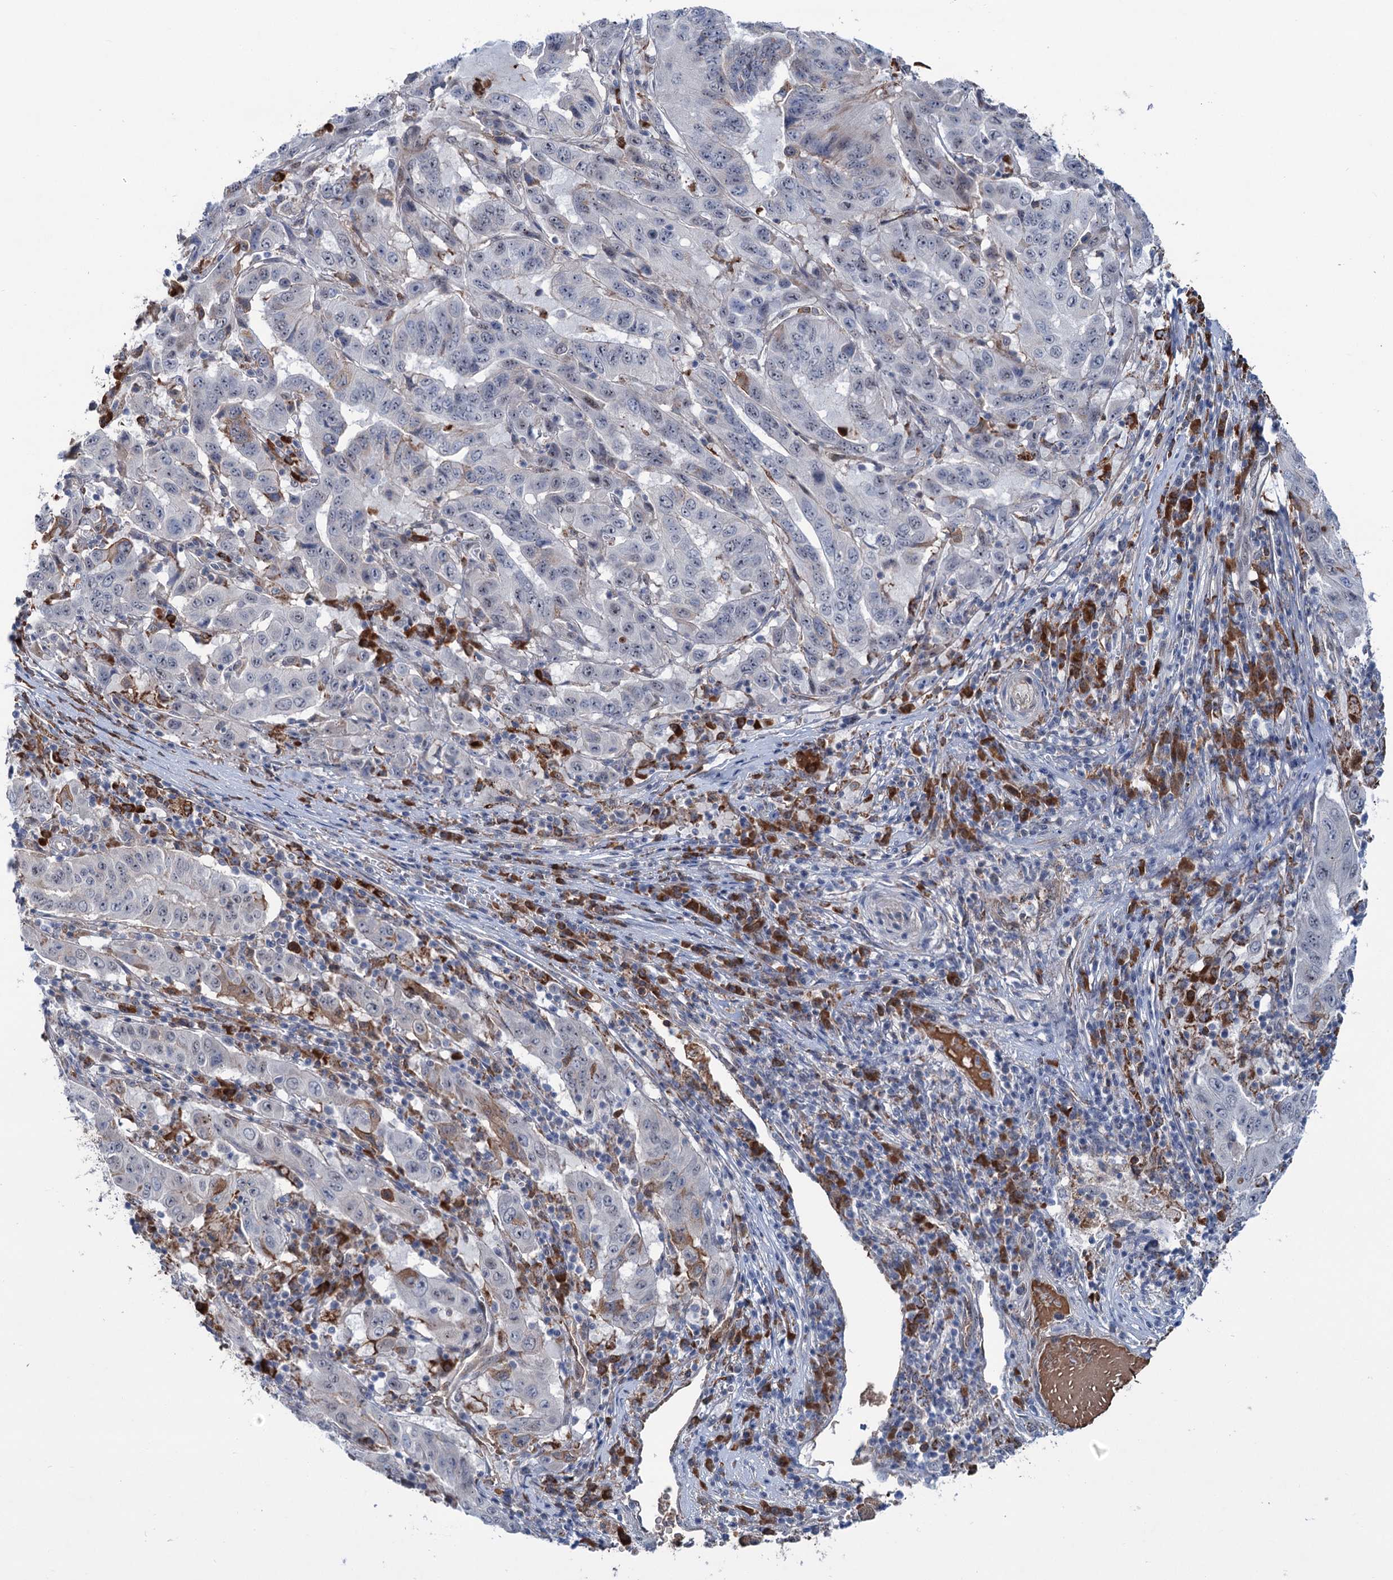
{"staining": {"intensity": "moderate", "quantity": "<25%", "location": "cytoplasmic/membranous"}, "tissue": "pancreatic cancer", "cell_type": "Tumor cells", "image_type": "cancer", "snomed": [{"axis": "morphology", "description": "Adenocarcinoma, NOS"}, {"axis": "topography", "description": "Pancreas"}], "caption": "Tumor cells display moderate cytoplasmic/membranous staining in about <25% of cells in pancreatic cancer (adenocarcinoma).", "gene": "LPIN1", "patient": {"sex": "male", "age": 63}}